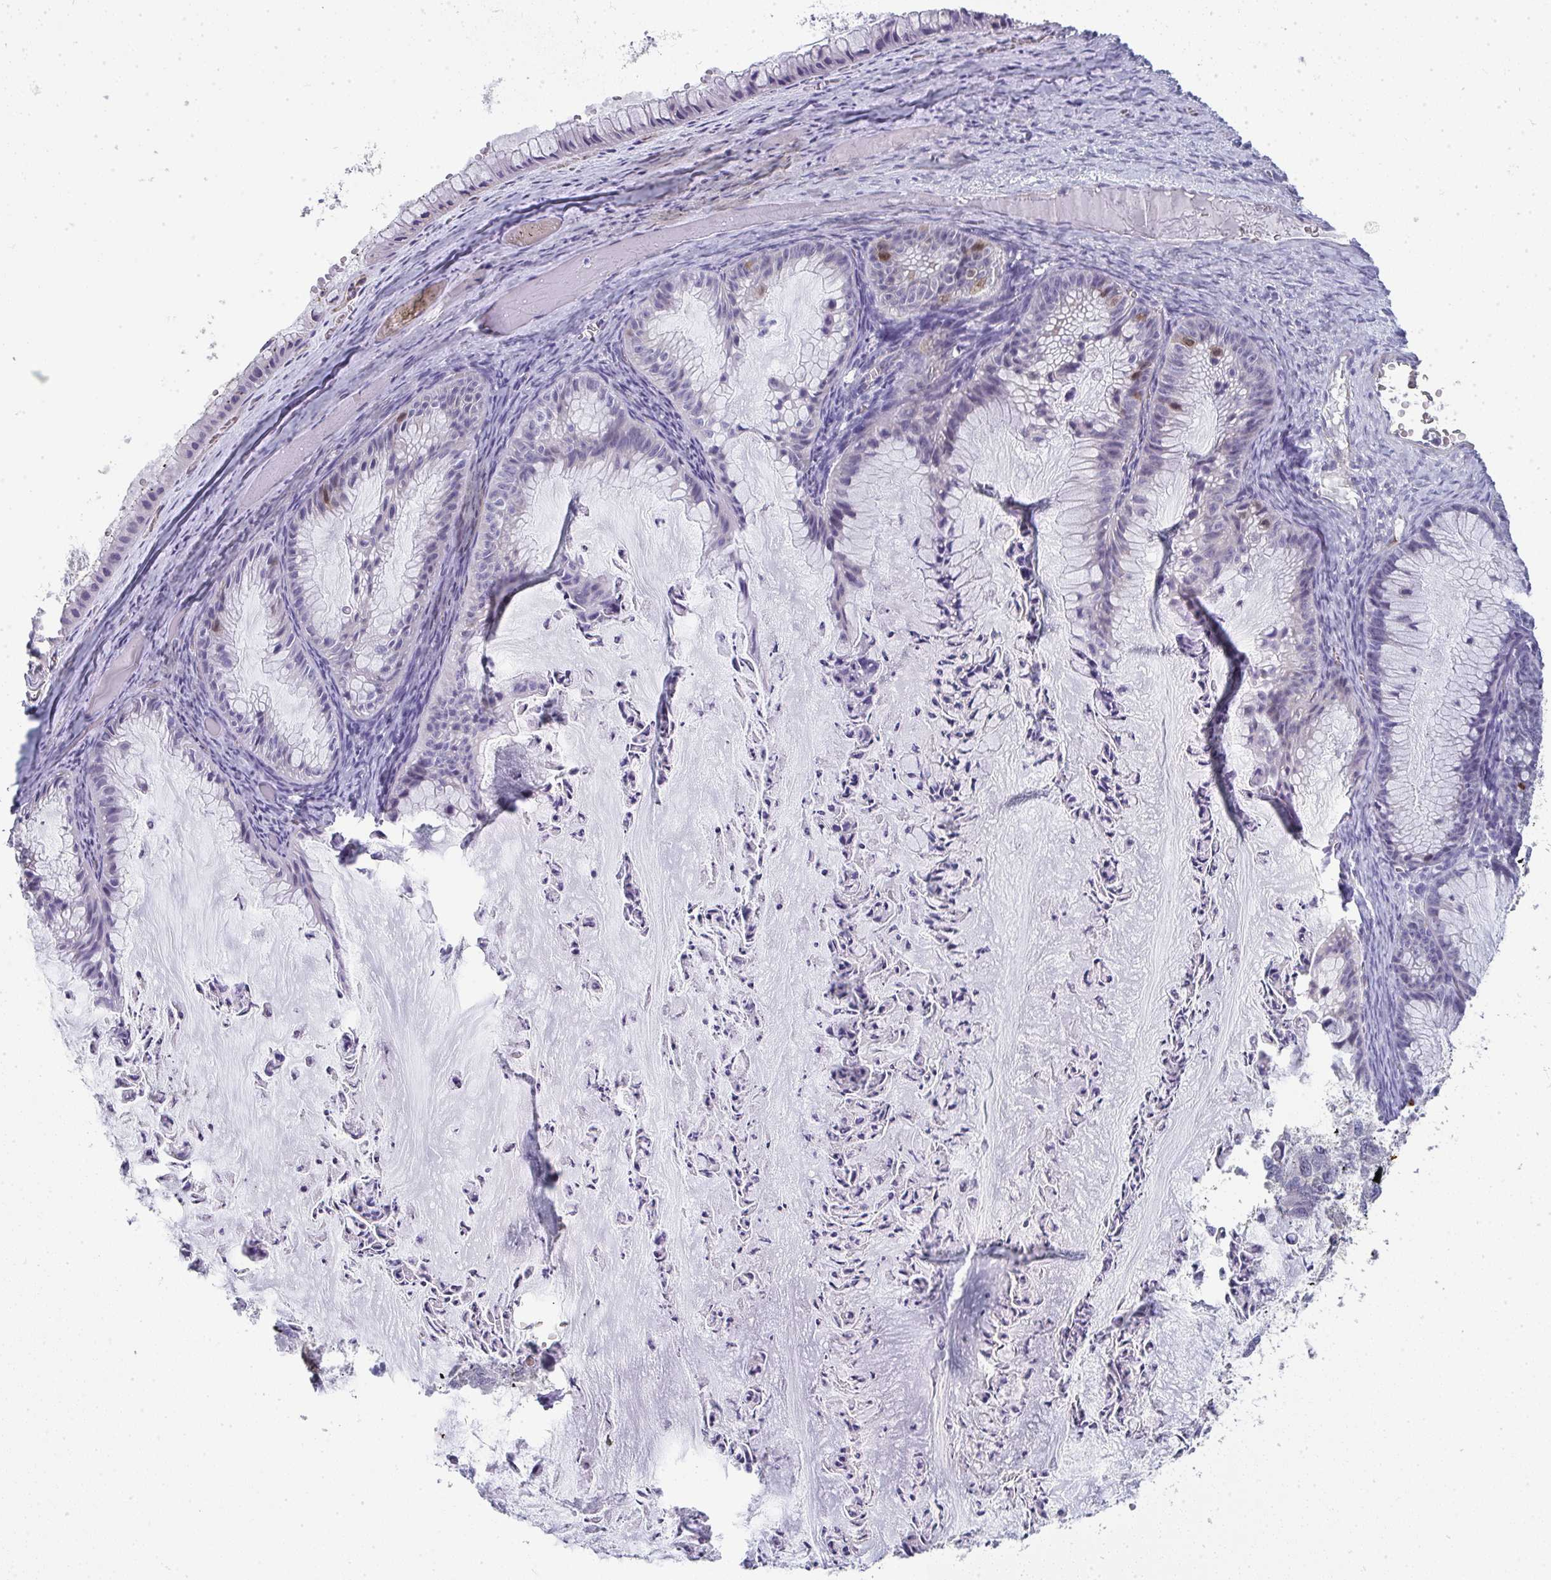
{"staining": {"intensity": "negative", "quantity": "none", "location": "none"}, "tissue": "ovarian cancer", "cell_type": "Tumor cells", "image_type": "cancer", "snomed": [{"axis": "morphology", "description": "Cystadenocarcinoma, mucinous, NOS"}, {"axis": "topography", "description": "Ovary"}], "caption": "Immunohistochemistry (IHC) micrograph of neoplastic tissue: ovarian cancer (mucinous cystadenocarcinoma) stained with DAB shows no significant protein staining in tumor cells.", "gene": "UBE2S", "patient": {"sex": "female", "age": 72}}